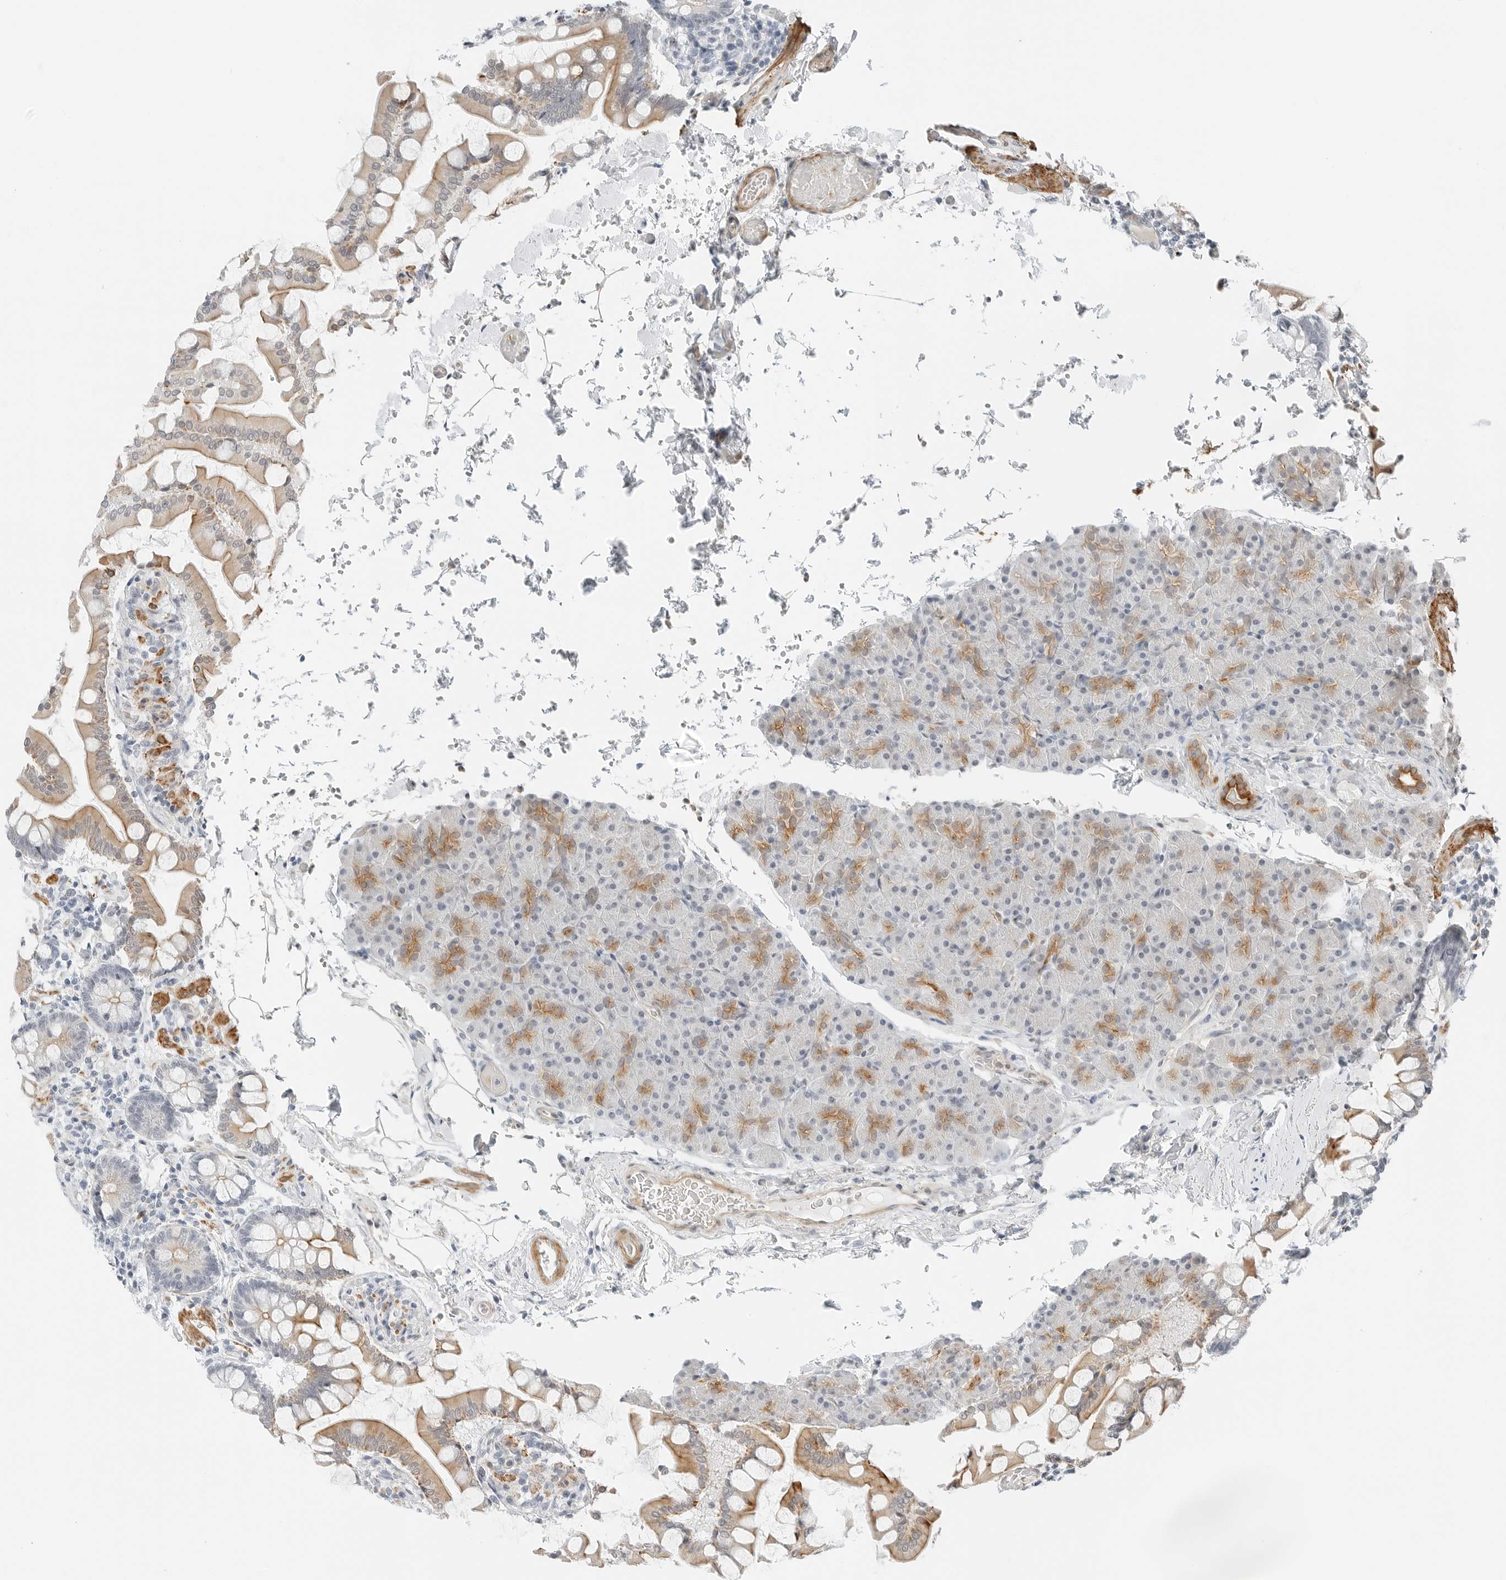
{"staining": {"intensity": "strong", "quantity": "25%-75%", "location": "cytoplasmic/membranous"}, "tissue": "pancreas", "cell_type": "Exocrine glandular cells", "image_type": "normal", "snomed": [{"axis": "morphology", "description": "Normal tissue, NOS"}, {"axis": "topography", "description": "Pancreas"}], "caption": "High-magnification brightfield microscopy of benign pancreas stained with DAB (3,3'-diaminobenzidine) (brown) and counterstained with hematoxylin (blue). exocrine glandular cells exhibit strong cytoplasmic/membranous staining is identified in about25%-75% of cells. (brown staining indicates protein expression, while blue staining denotes nuclei).", "gene": "IQCC", "patient": {"sex": "female", "age": 43}}